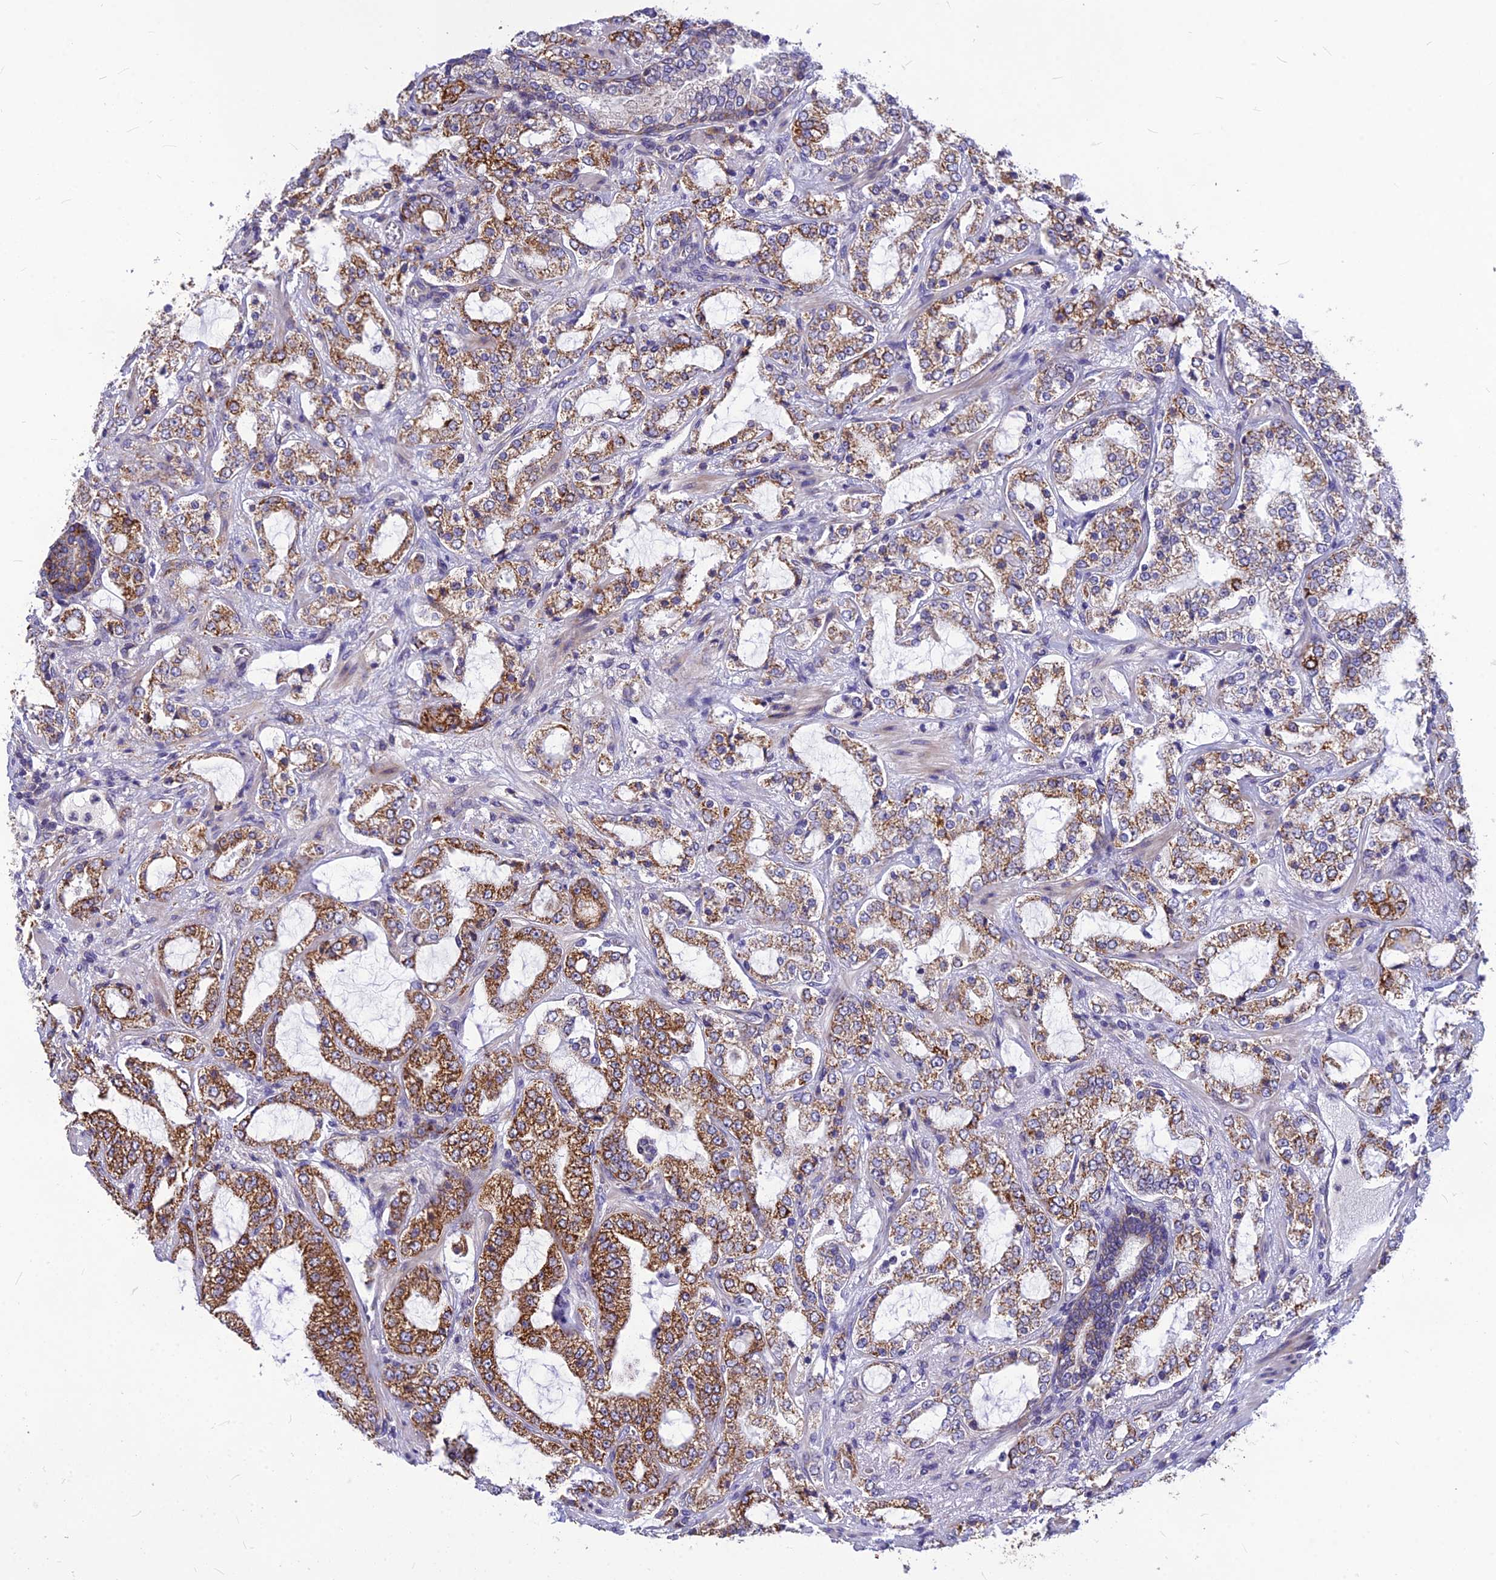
{"staining": {"intensity": "strong", "quantity": "25%-75%", "location": "cytoplasmic/membranous"}, "tissue": "prostate cancer", "cell_type": "Tumor cells", "image_type": "cancer", "snomed": [{"axis": "morphology", "description": "Adenocarcinoma, High grade"}, {"axis": "topography", "description": "Prostate"}], "caption": "Strong cytoplasmic/membranous expression is present in approximately 25%-75% of tumor cells in high-grade adenocarcinoma (prostate).", "gene": "PTCD2", "patient": {"sex": "male", "age": 64}}